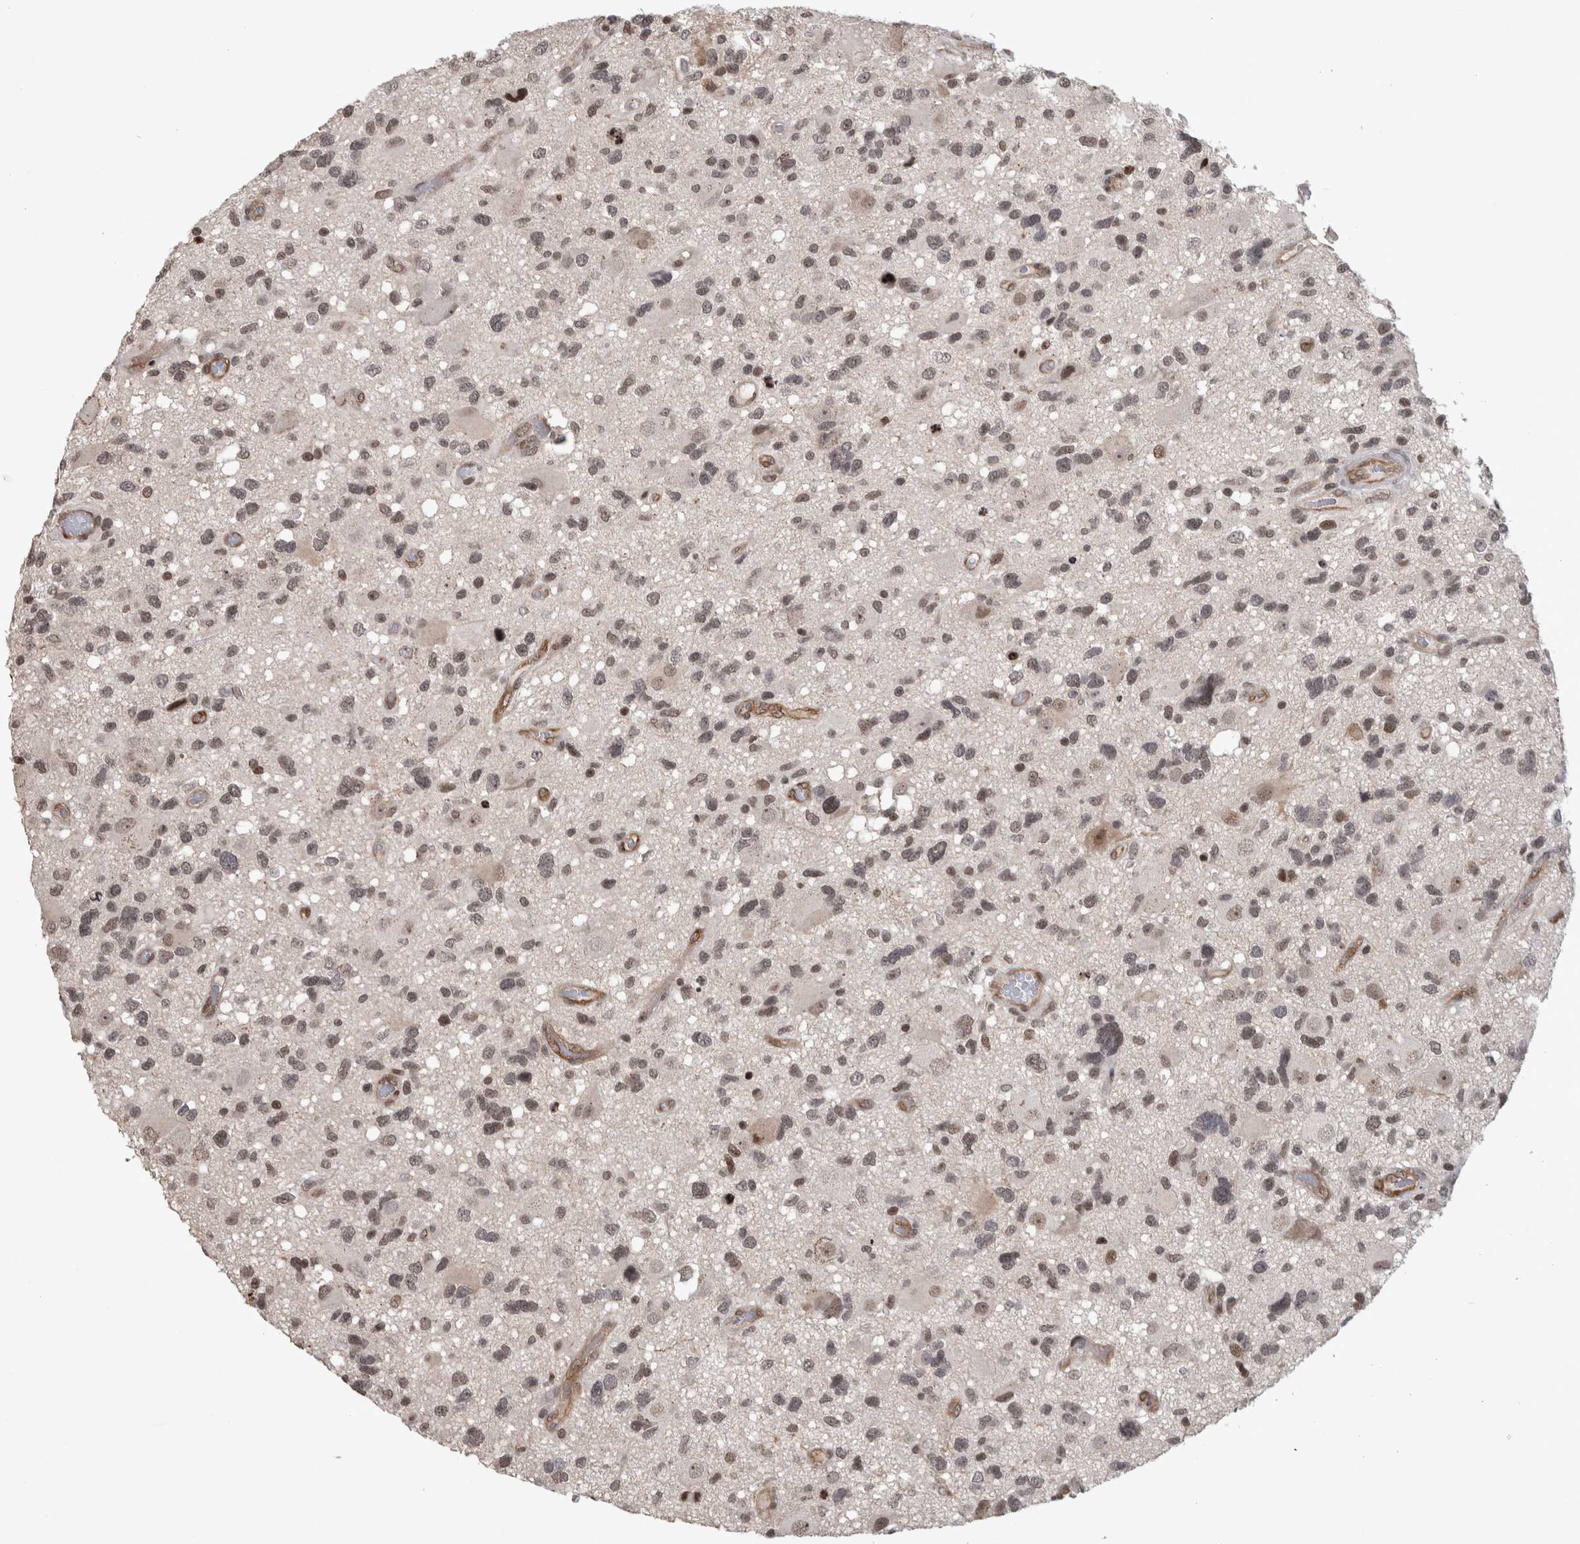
{"staining": {"intensity": "moderate", "quantity": ">75%", "location": "nuclear"}, "tissue": "glioma", "cell_type": "Tumor cells", "image_type": "cancer", "snomed": [{"axis": "morphology", "description": "Glioma, malignant, High grade"}, {"axis": "topography", "description": "Brain"}], "caption": "Tumor cells demonstrate medium levels of moderate nuclear staining in about >75% of cells in human glioma.", "gene": "ZSCAN21", "patient": {"sex": "male", "age": 33}}